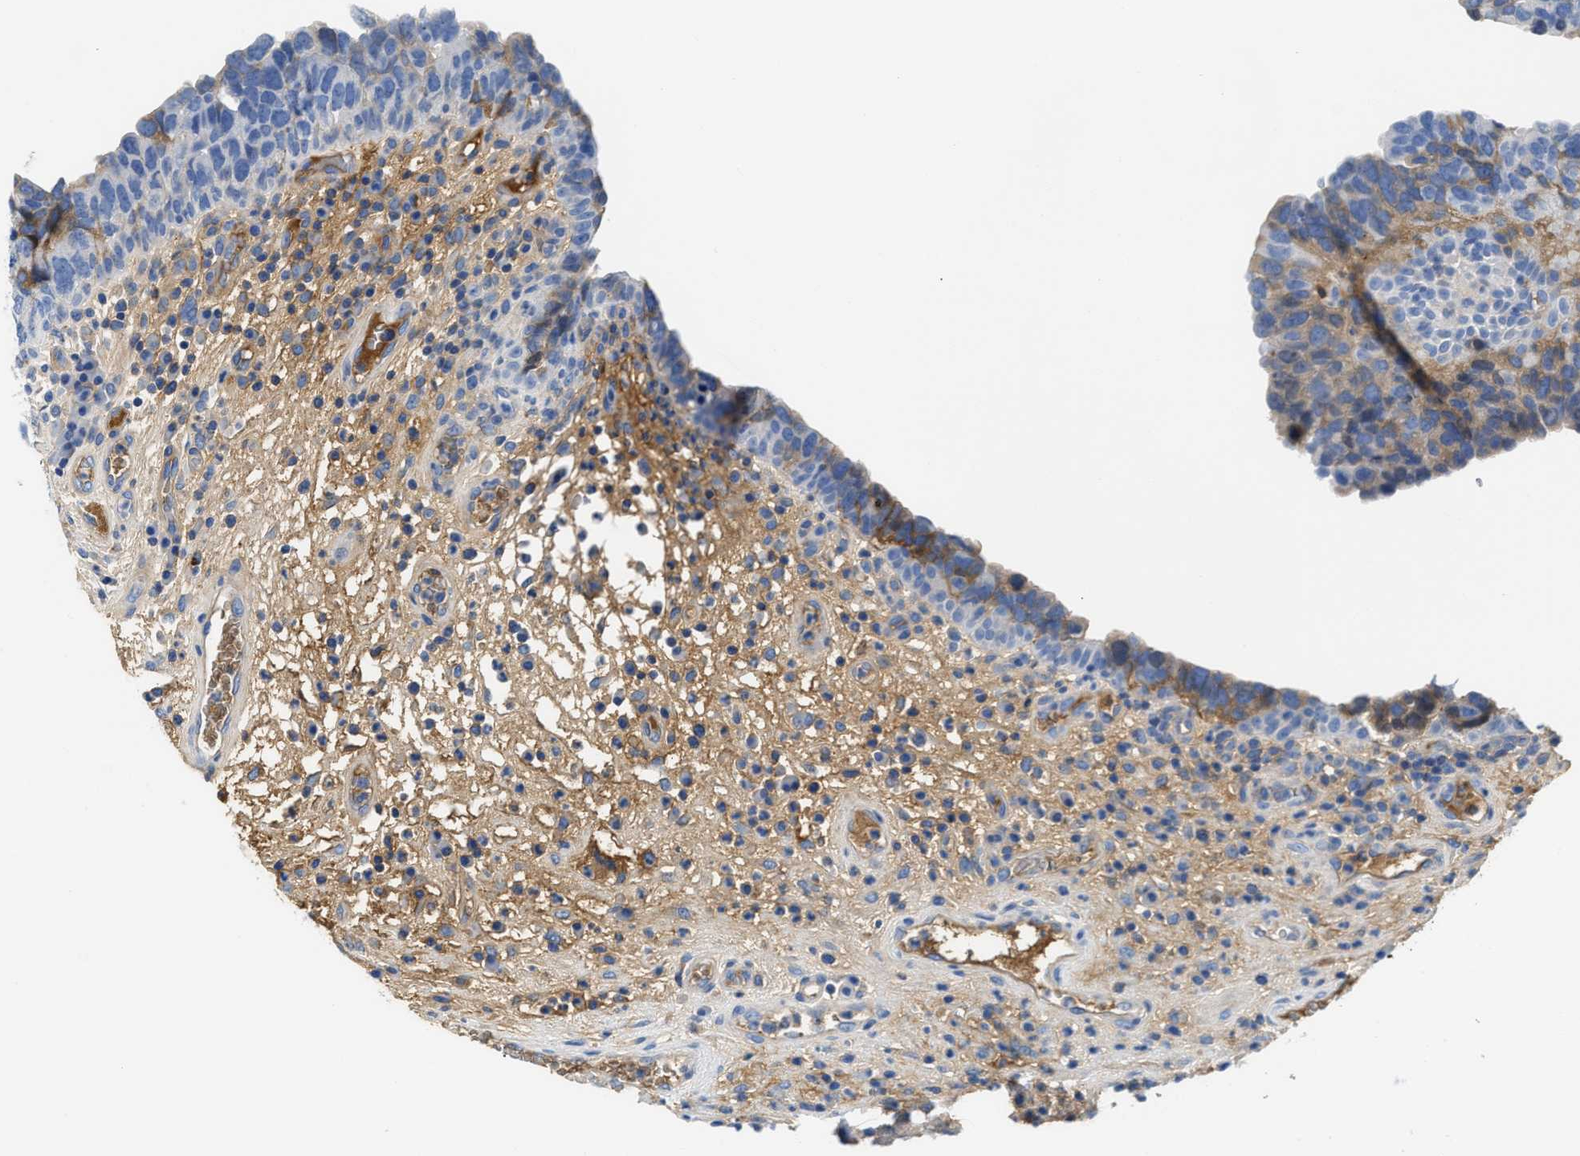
{"staining": {"intensity": "moderate", "quantity": "<25%", "location": "cytoplasmic/membranous"}, "tissue": "urothelial cancer", "cell_type": "Tumor cells", "image_type": "cancer", "snomed": [{"axis": "morphology", "description": "Urothelial carcinoma, High grade"}, {"axis": "topography", "description": "Urinary bladder"}], "caption": "Moderate cytoplasmic/membranous staining is present in approximately <25% of tumor cells in urothelial cancer.", "gene": "GC", "patient": {"sex": "female", "age": 82}}